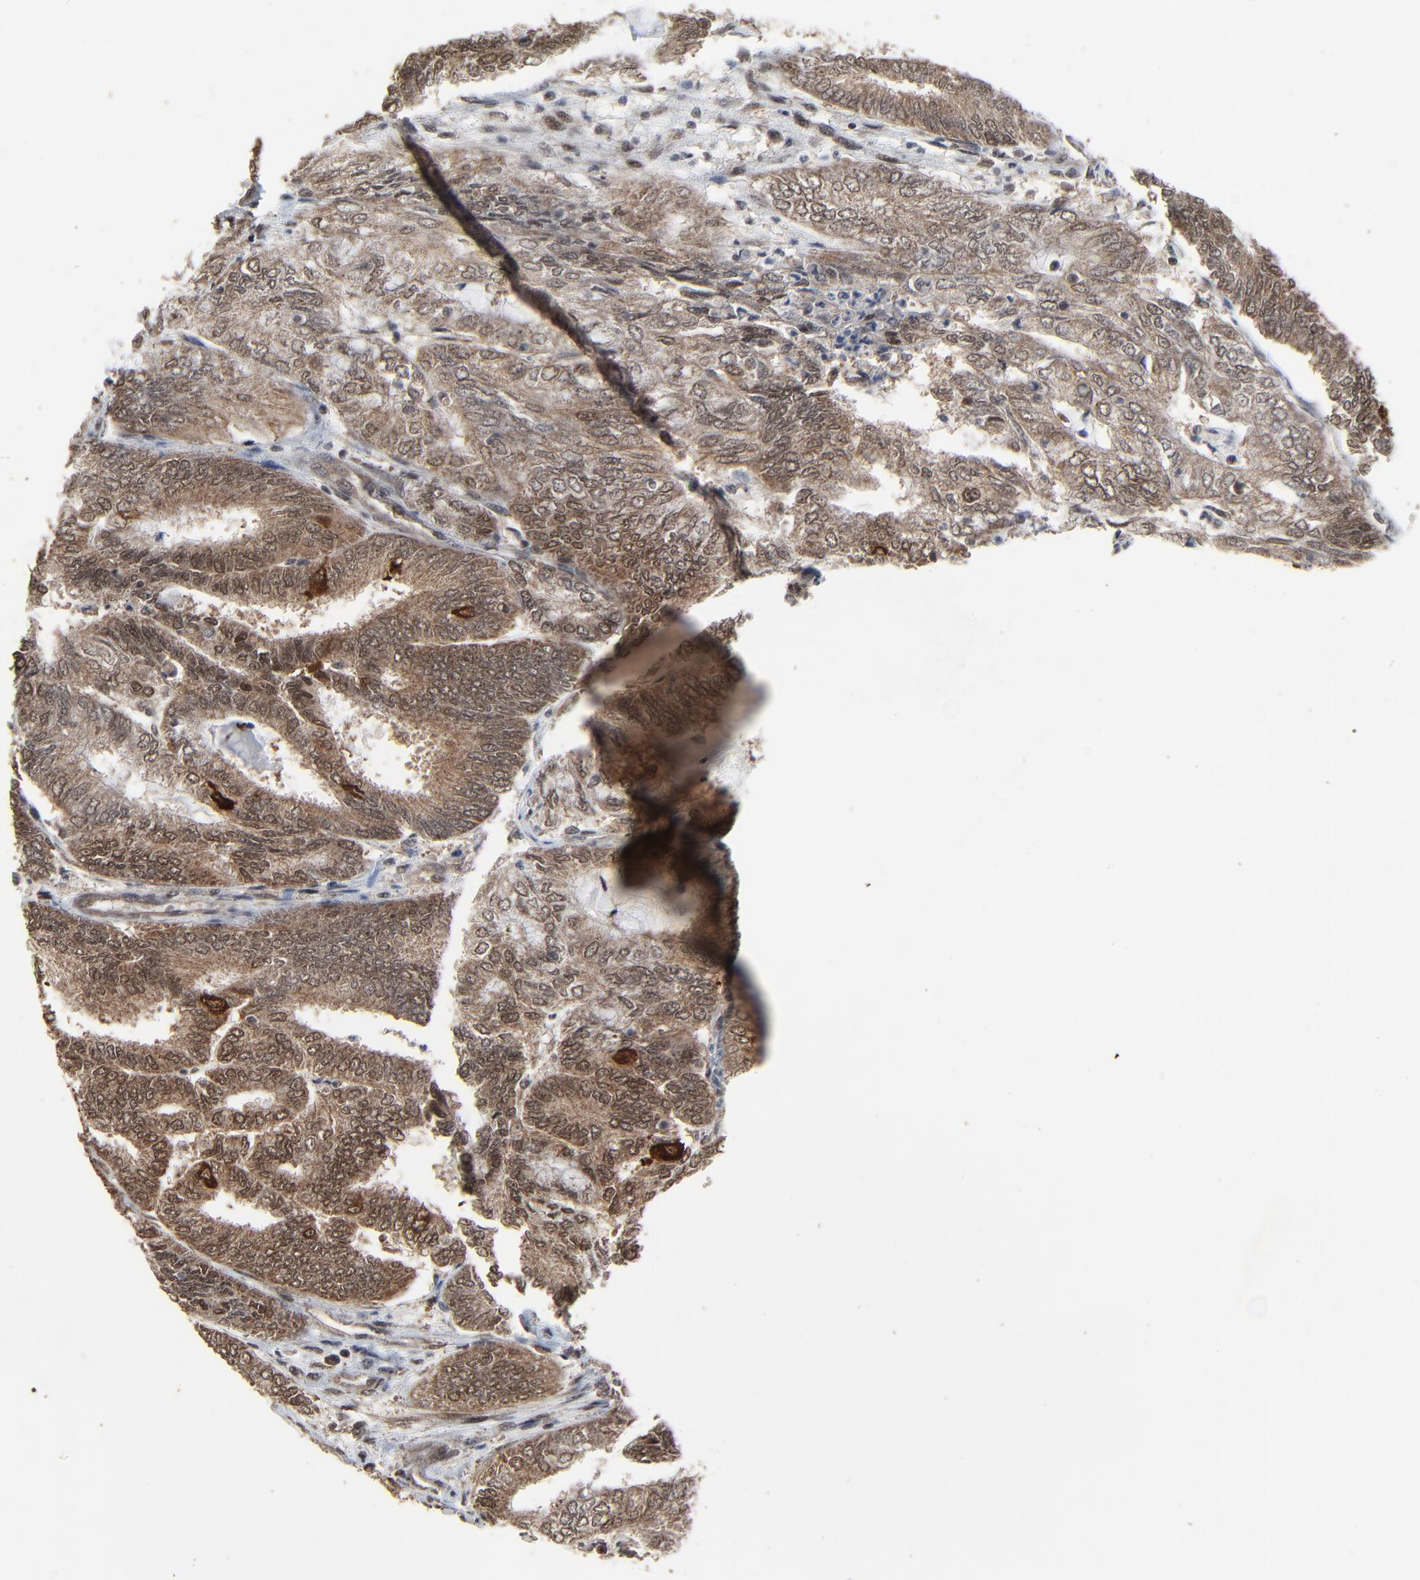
{"staining": {"intensity": "strong", "quantity": ">75%", "location": "cytoplasmic/membranous,nuclear"}, "tissue": "endometrial cancer", "cell_type": "Tumor cells", "image_type": "cancer", "snomed": [{"axis": "morphology", "description": "Adenocarcinoma, NOS"}, {"axis": "topography", "description": "Endometrium"}], "caption": "Tumor cells reveal high levels of strong cytoplasmic/membranous and nuclear staining in approximately >75% of cells in human endometrial cancer.", "gene": "RHOJ", "patient": {"sex": "female", "age": 59}}